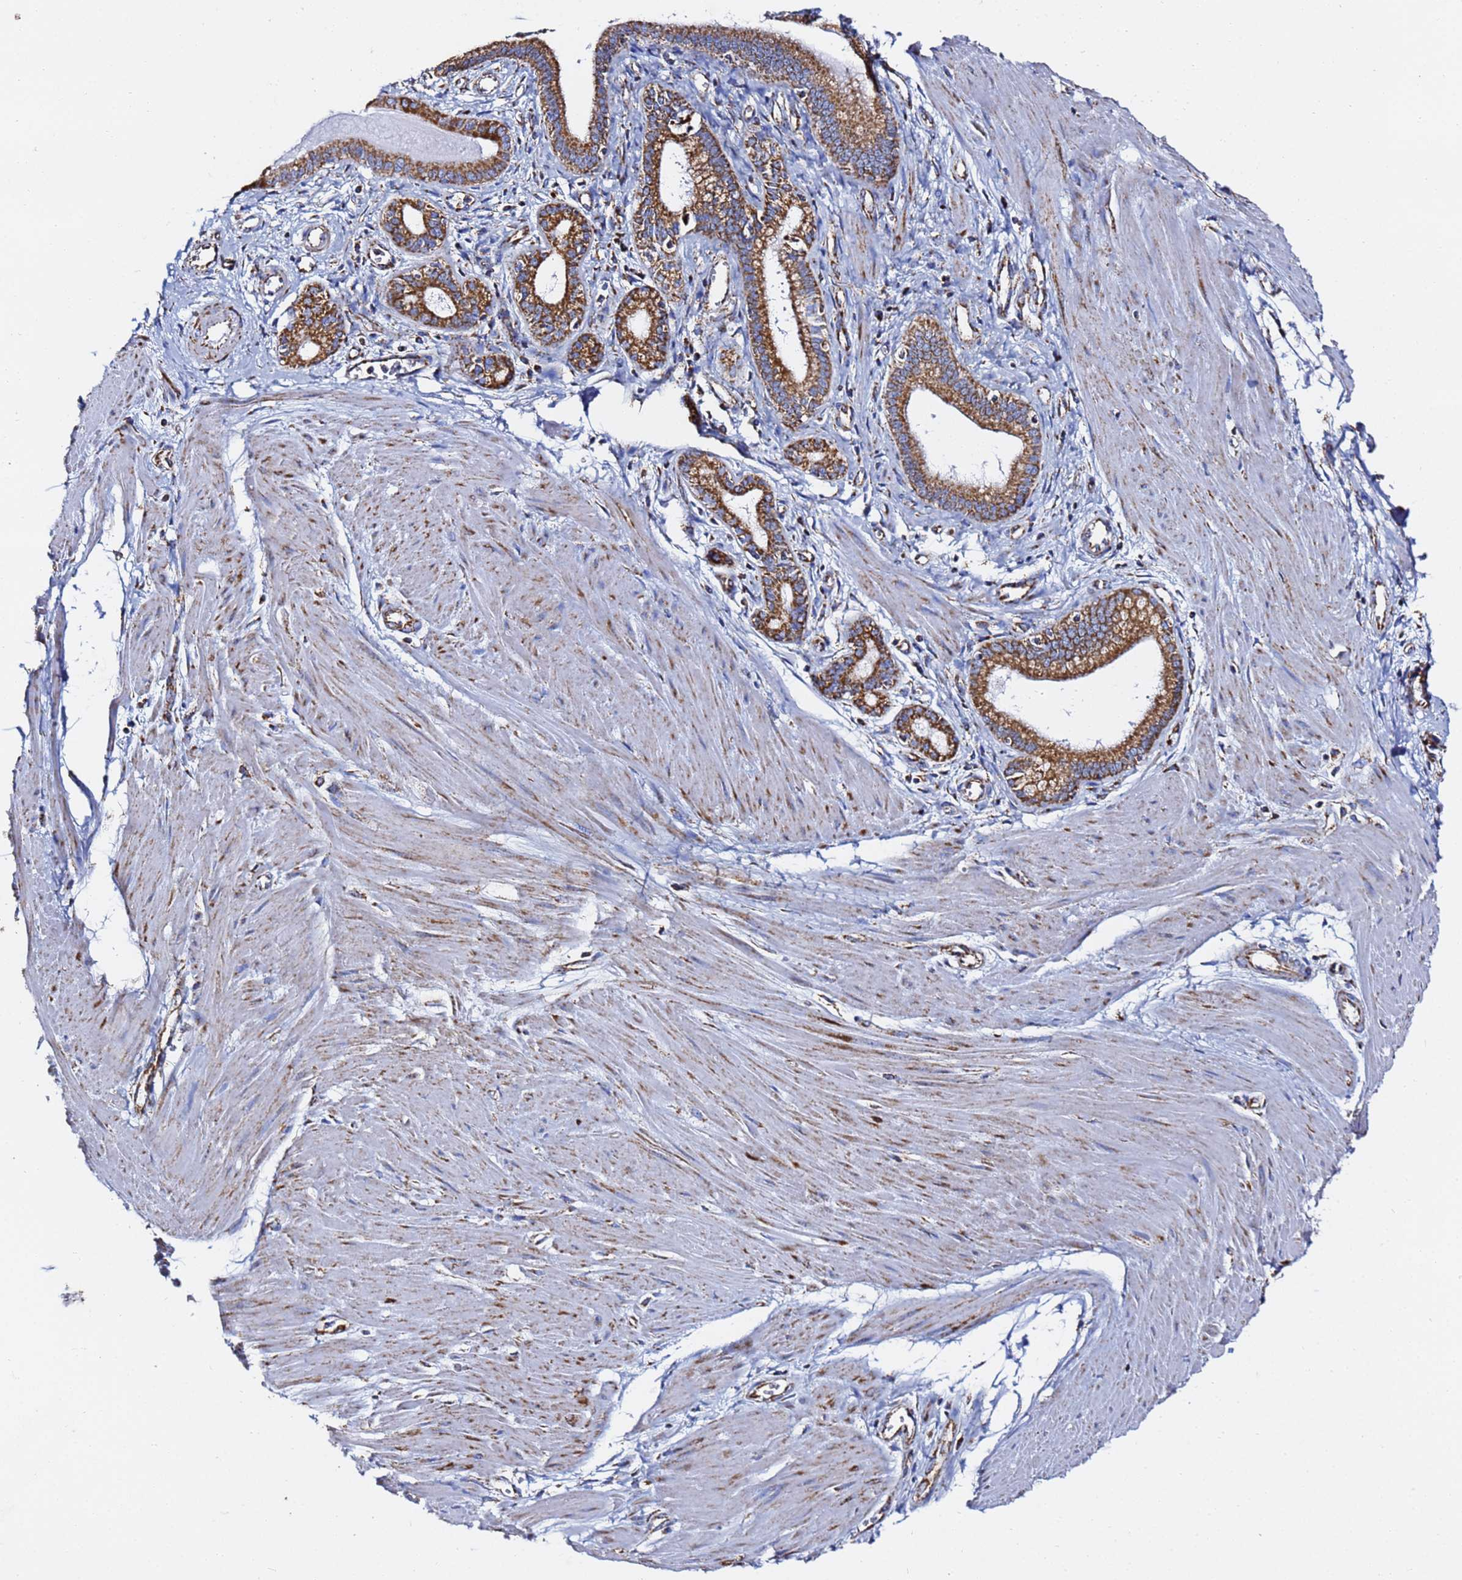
{"staining": {"intensity": "strong", "quantity": ">75%", "location": "cytoplasmic/membranous"}, "tissue": "pancreatic cancer", "cell_type": "Tumor cells", "image_type": "cancer", "snomed": [{"axis": "morphology", "description": "Adenocarcinoma, NOS"}, {"axis": "topography", "description": "Pancreas"}], "caption": "Immunohistochemical staining of human adenocarcinoma (pancreatic) exhibits strong cytoplasmic/membranous protein positivity in approximately >75% of tumor cells.", "gene": "PHB2", "patient": {"sex": "female", "age": 72}}